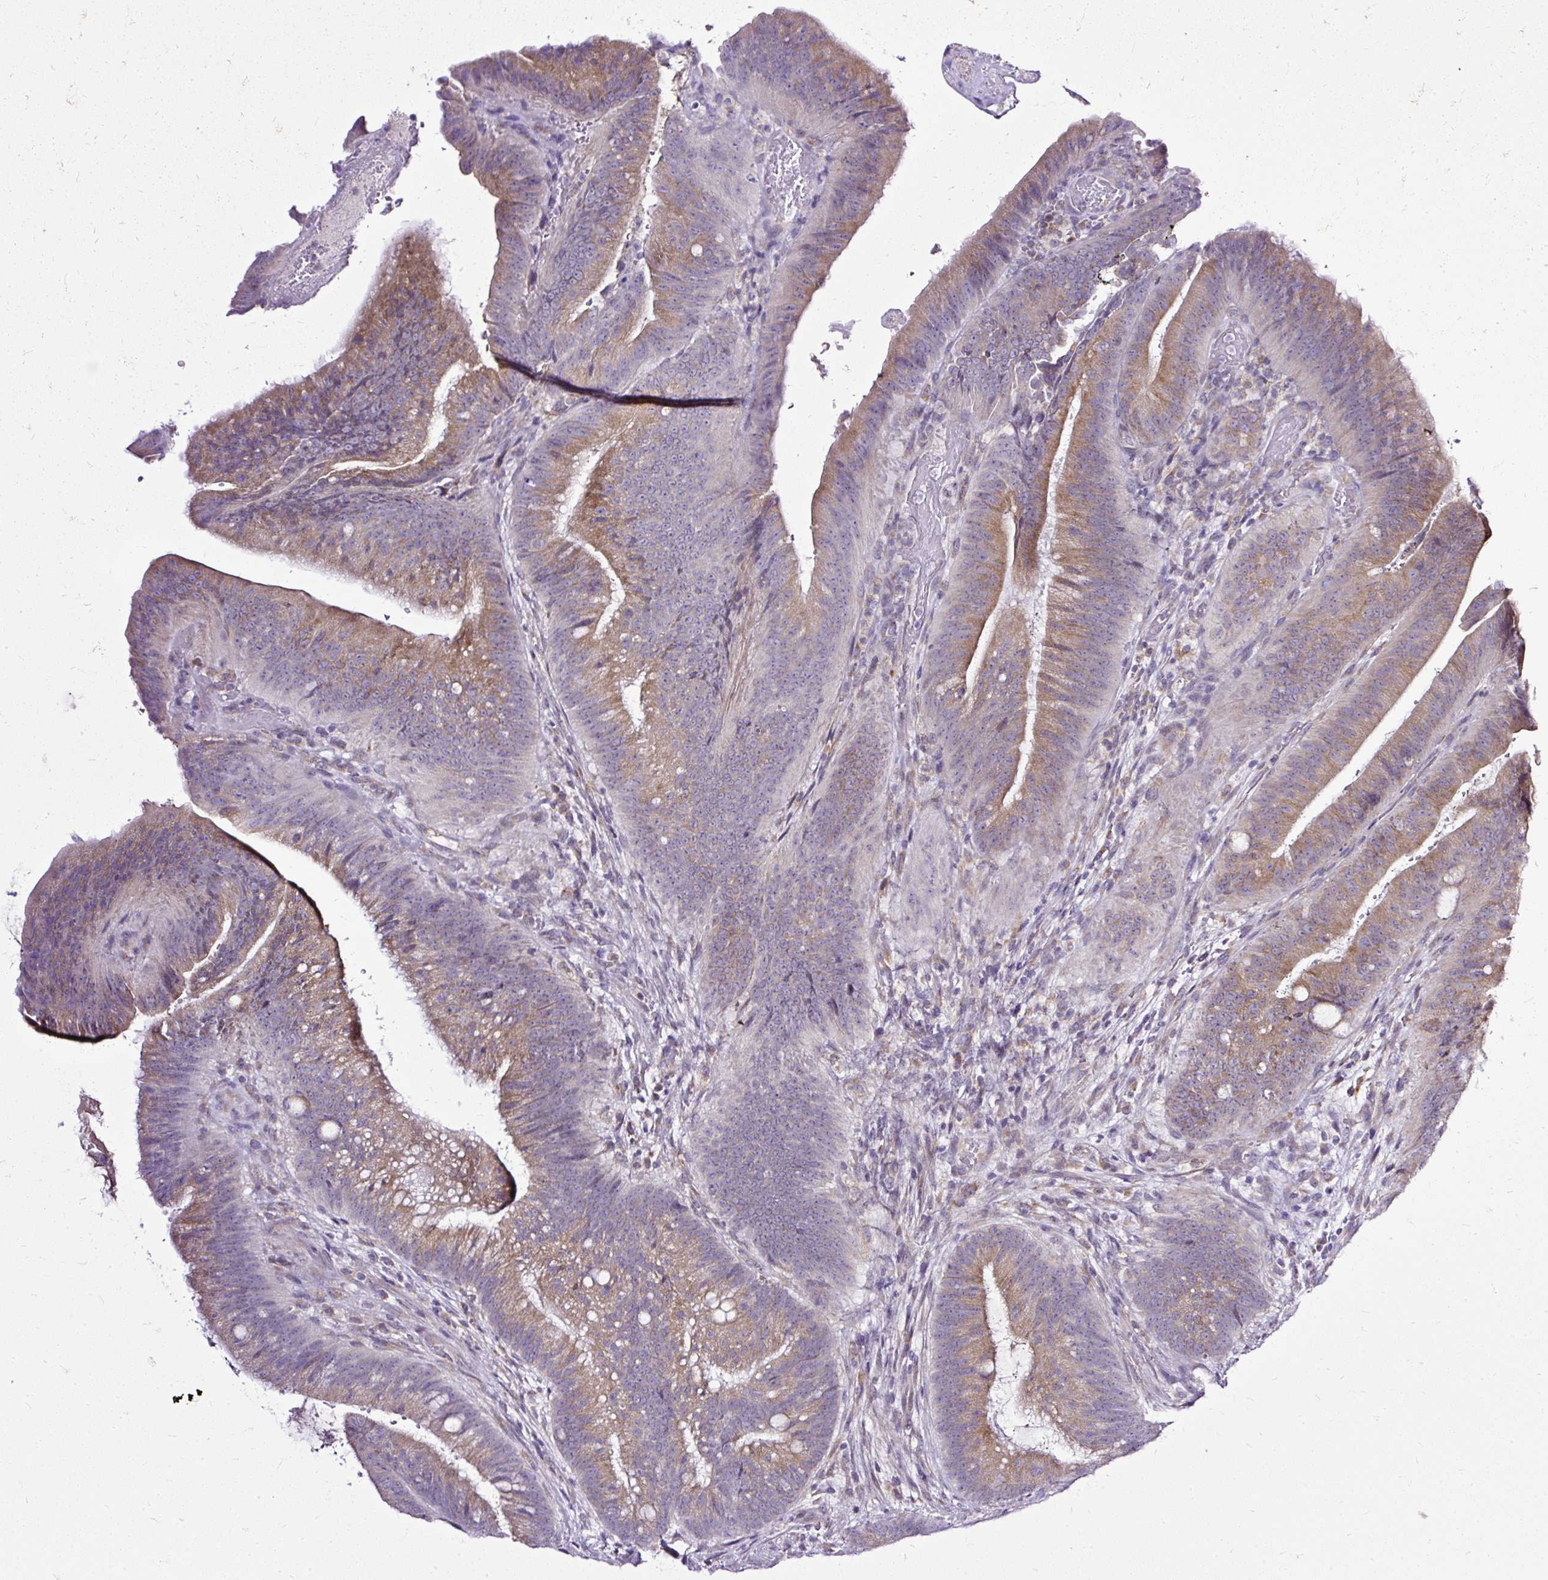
{"staining": {"intensity": "moderate", "quantity": "25%-75%", "location": "cytoplasmic/membranous"}, "tissue": "colorectal cancer", "cell_type": "Tumor cells", "image_type": "cancer", "snomed": [{"axis": "morphology", "description": "Adenocarcinoma, NOS"}, {"axis": "topography", "description": "Colon"}], "caption": "Immunohistochemical staining of colorectal cancer displays medium levels of moderate cytoplasmic/membranous protein staining in approximately 25%-75% of tumor cells. The protein of interest is stained brown, and the nuclei are stained in blue (DAB IHC with brightfield microscopy, high magnification).", "gene": "AMFR", "patient": {"sex": "female", "age": 43}}